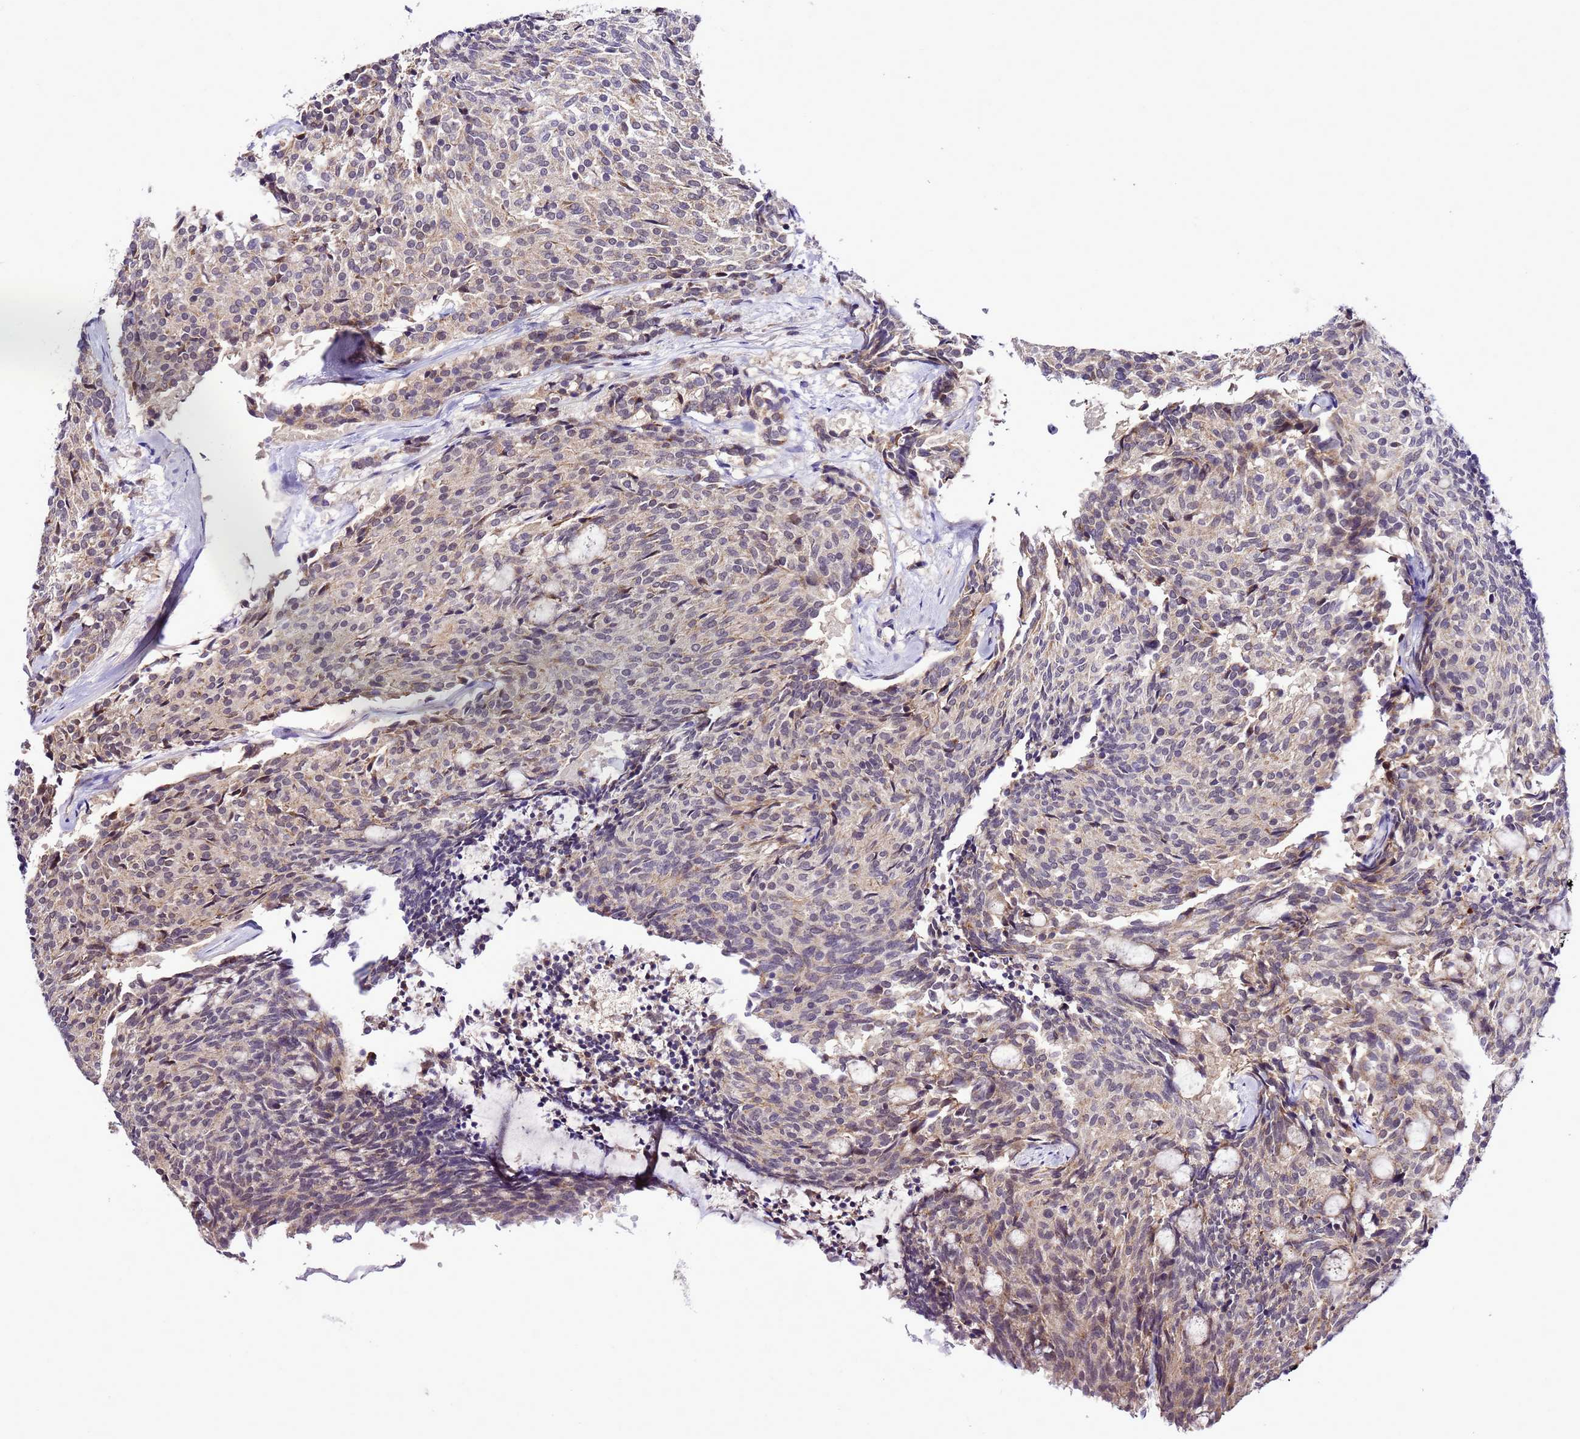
{"staining": {"intensity": "weak", "quantity": ">75%", "location": "cytoplasmic/membranous"}, "tissue": "carcinoid", "cell_type": "Tumor cells", "image_type": "cancer", "snomed": [{"axis": "morphology", "description": "Carcinoid, malignant, NOS"}, {"axis": "topography", "description": "Pancreas"}], "caption": "High-magnification brightfield microscopy of carcinoid stained with DAB (3,3'-diaminobenzidine) (brown) and counterstained with hematoxylin (blue). tumor cells exhibit weak cytoplasmic/membranous positivity is appreciated in approximately>75% of cells. Immunohistochemistry stains the protein of interest in brown and the nuclei are stained blue.", "gene": "C19orf47", "patient": {"sex": "female", "age": 54}}